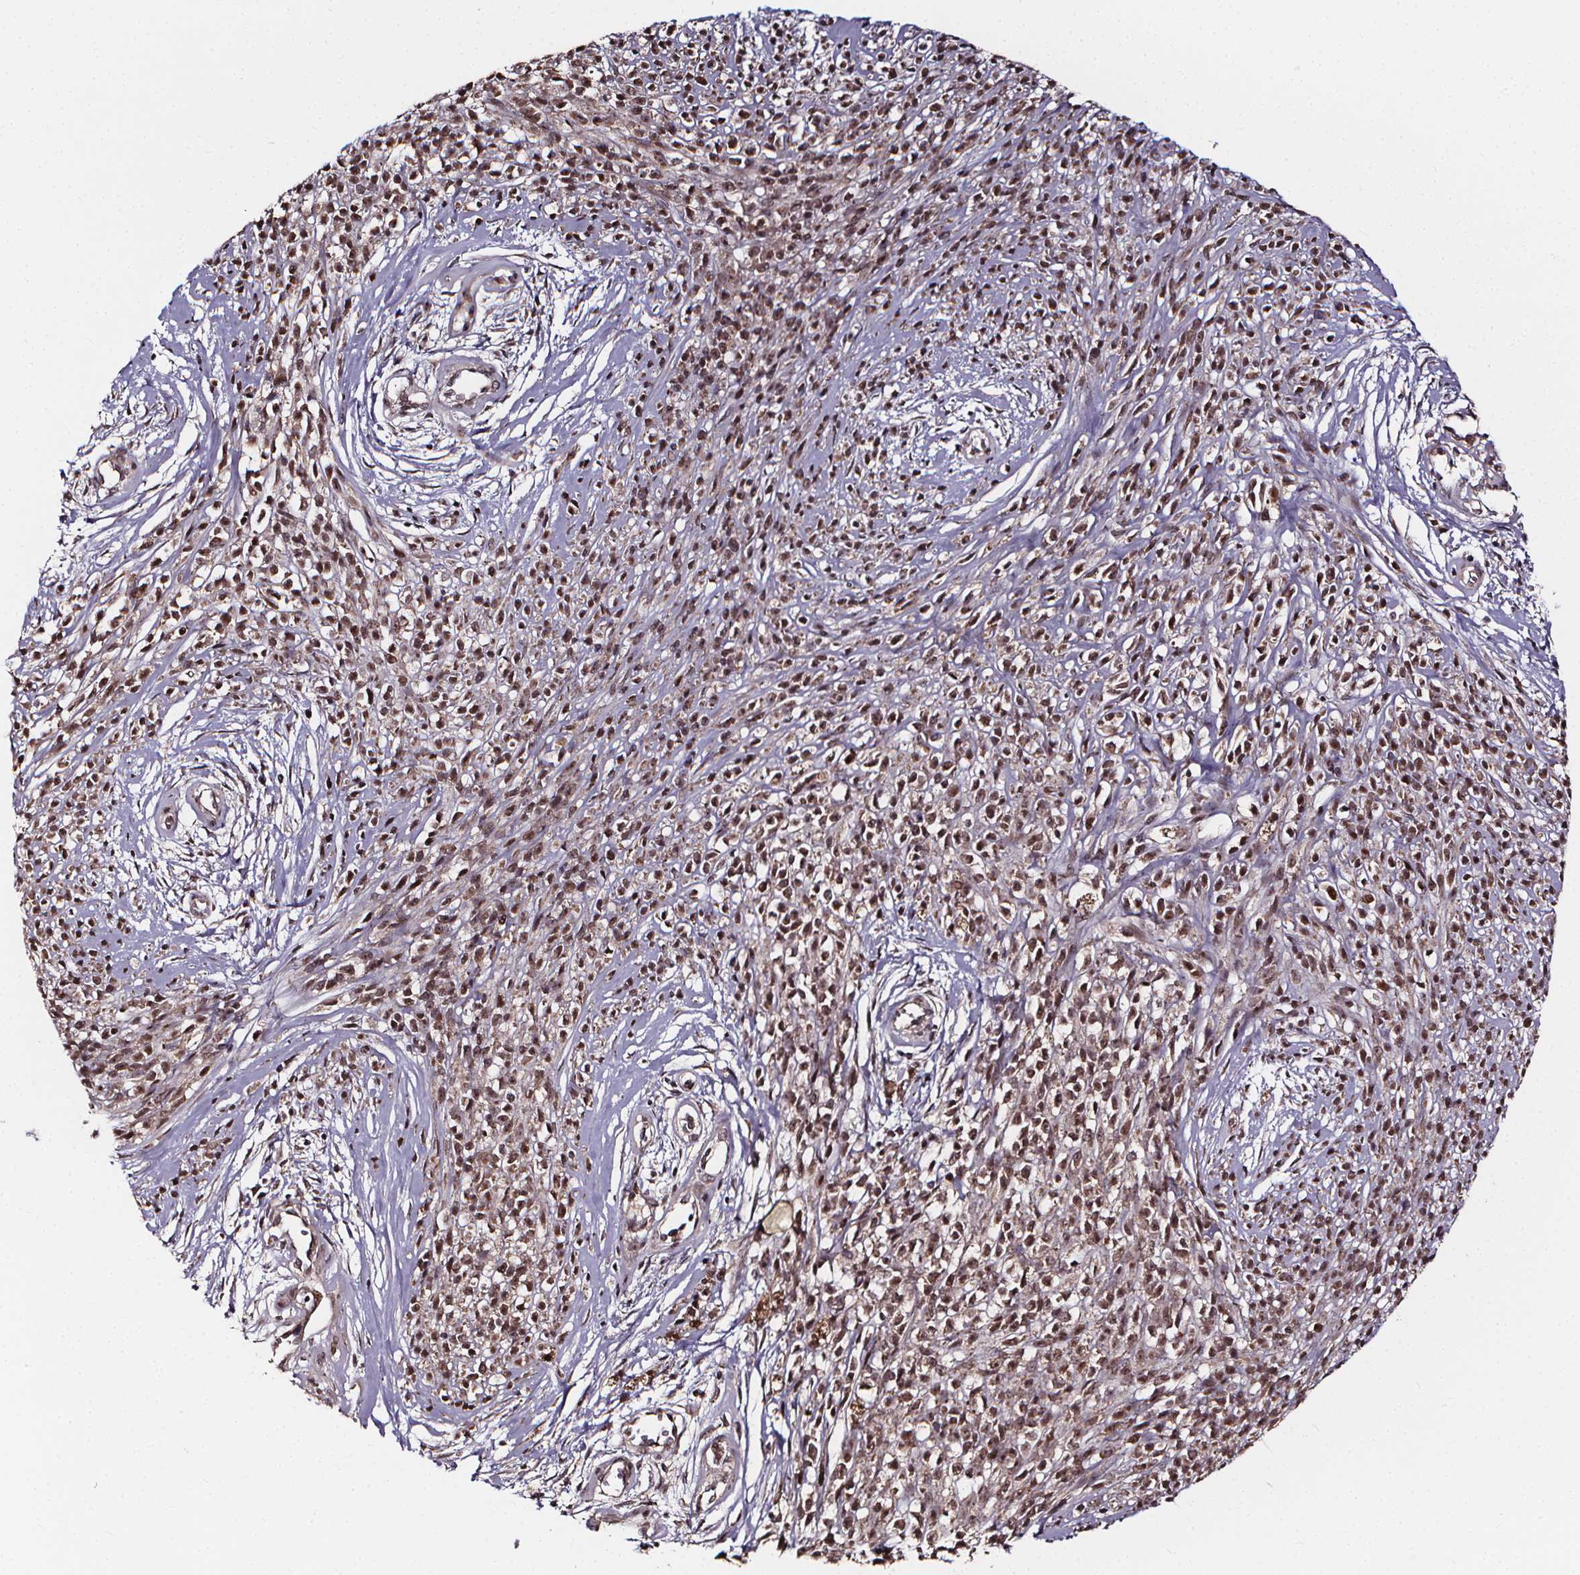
{"staining": {"intensity": "weak", "quantity": "25%-75%", "location": "nuclear"}, "tissue": "melanoma", "cell_type": "Tumor cells", "image_type": "cancer", "snomed": [{"axis": "morphology", "description": "Malignant melanoma, NOS"}, {"axis": "topography", "description": "Skin"}, {"axis": "topography", "description": "Skin of trunk"}], "caption": "Weak nuclear staining is seen in about 25%-75% of tumor cells in melanoma.", "gene": "DDIT3", "patient": {"sex": "male", "age": 74}}